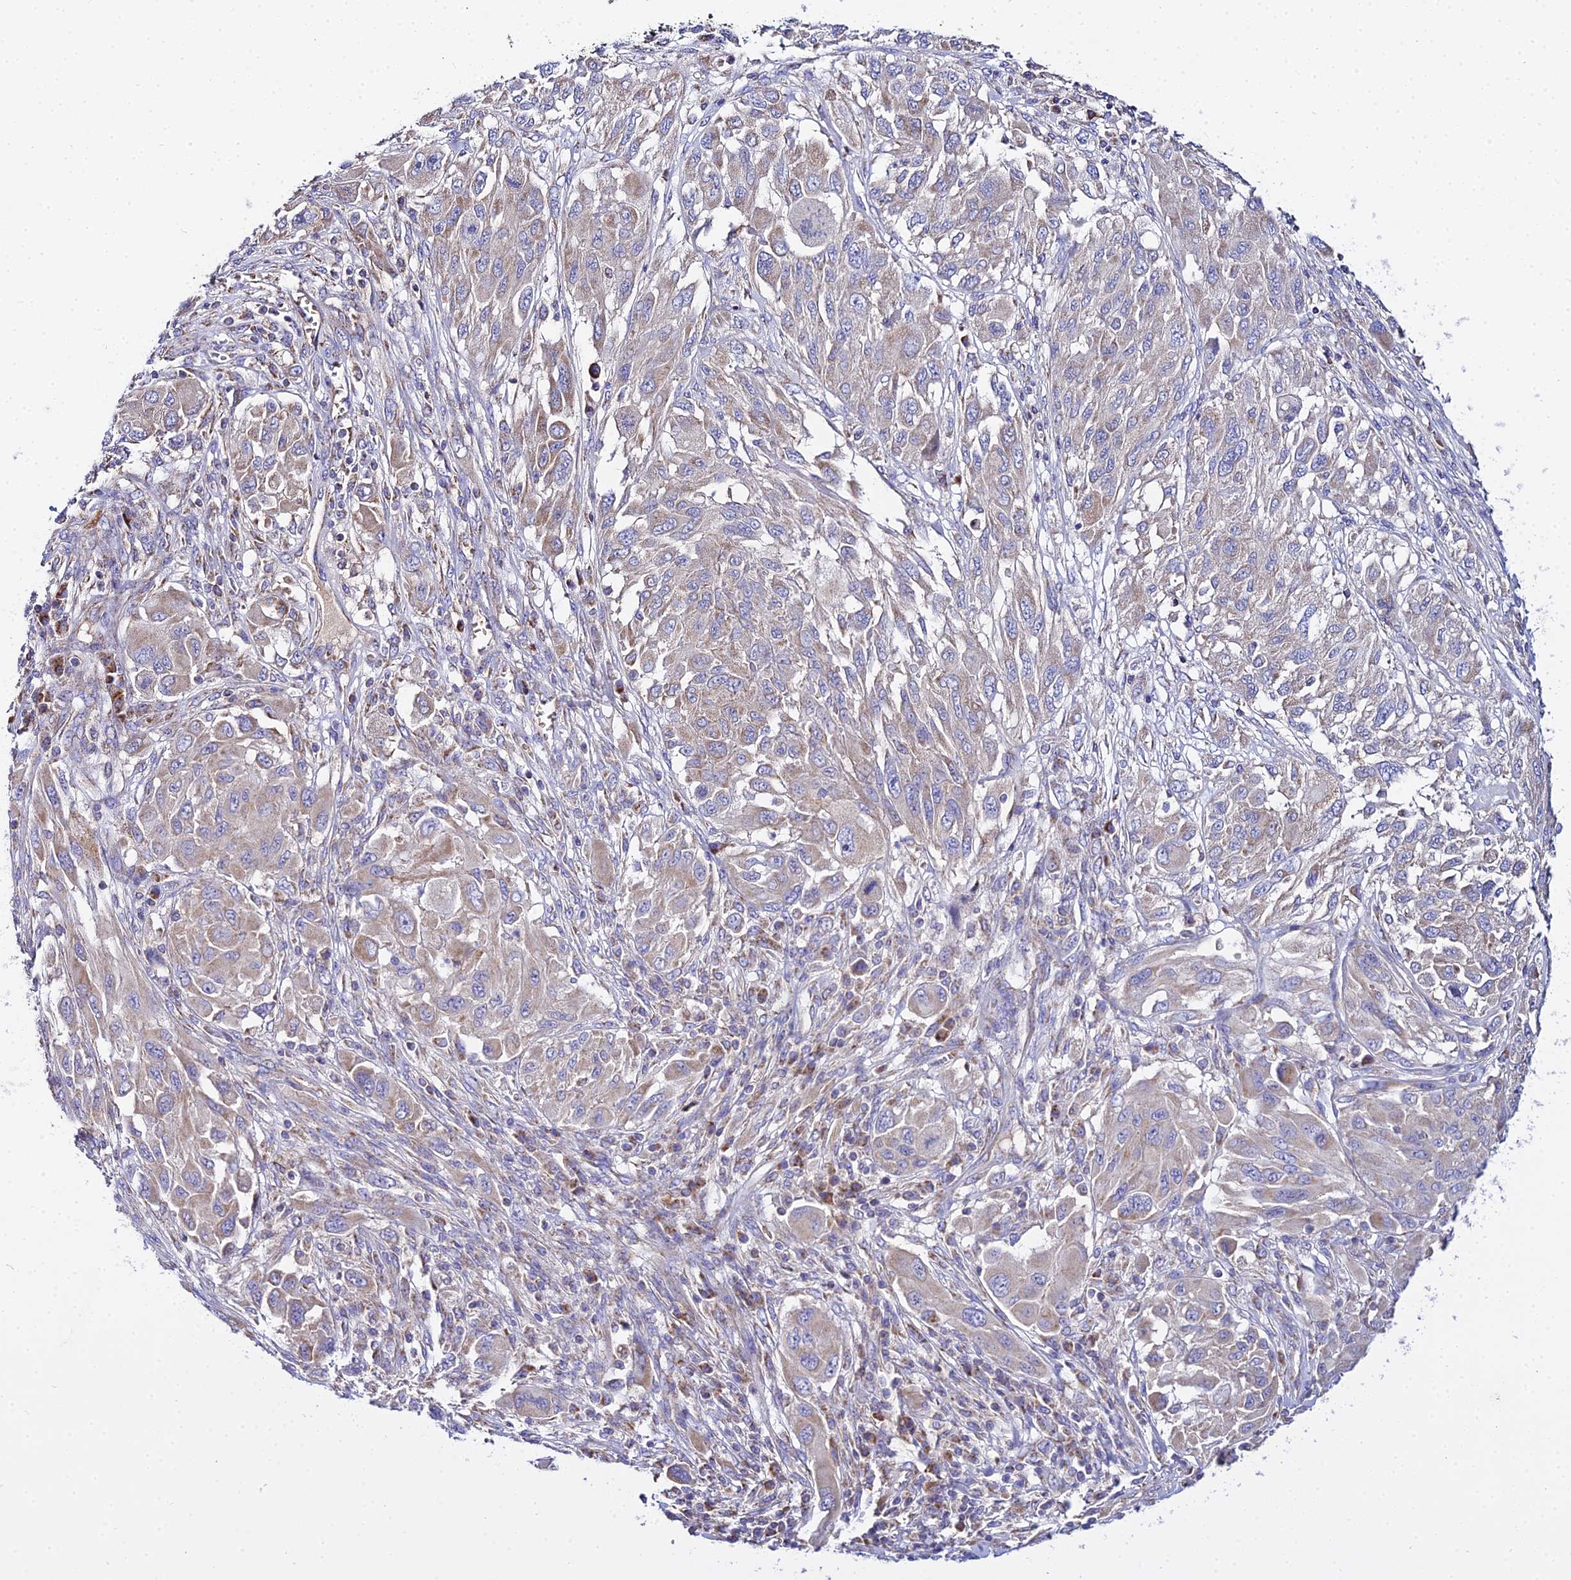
{"staining": {"intensity": "weak", "quantity": "25%-75%", "location": "cytoplasmic/membranous"}, "tissue": "melanoma", "cell_type": "Tumor cells", "image_type": "cancer", "snomed": [{"axis": "morphology", "description": "Malignant melanoma, NOS"}, {"axis": "topography", "description": "Skin"}], "caption": "Human melanoma stained for a protein (brown) reveals weak cytoplasmic/membranous positive staining in about 25%-75% of tumor cells.", "gene": "TYW5", "patient": {"sex": "female", "age": 91}}